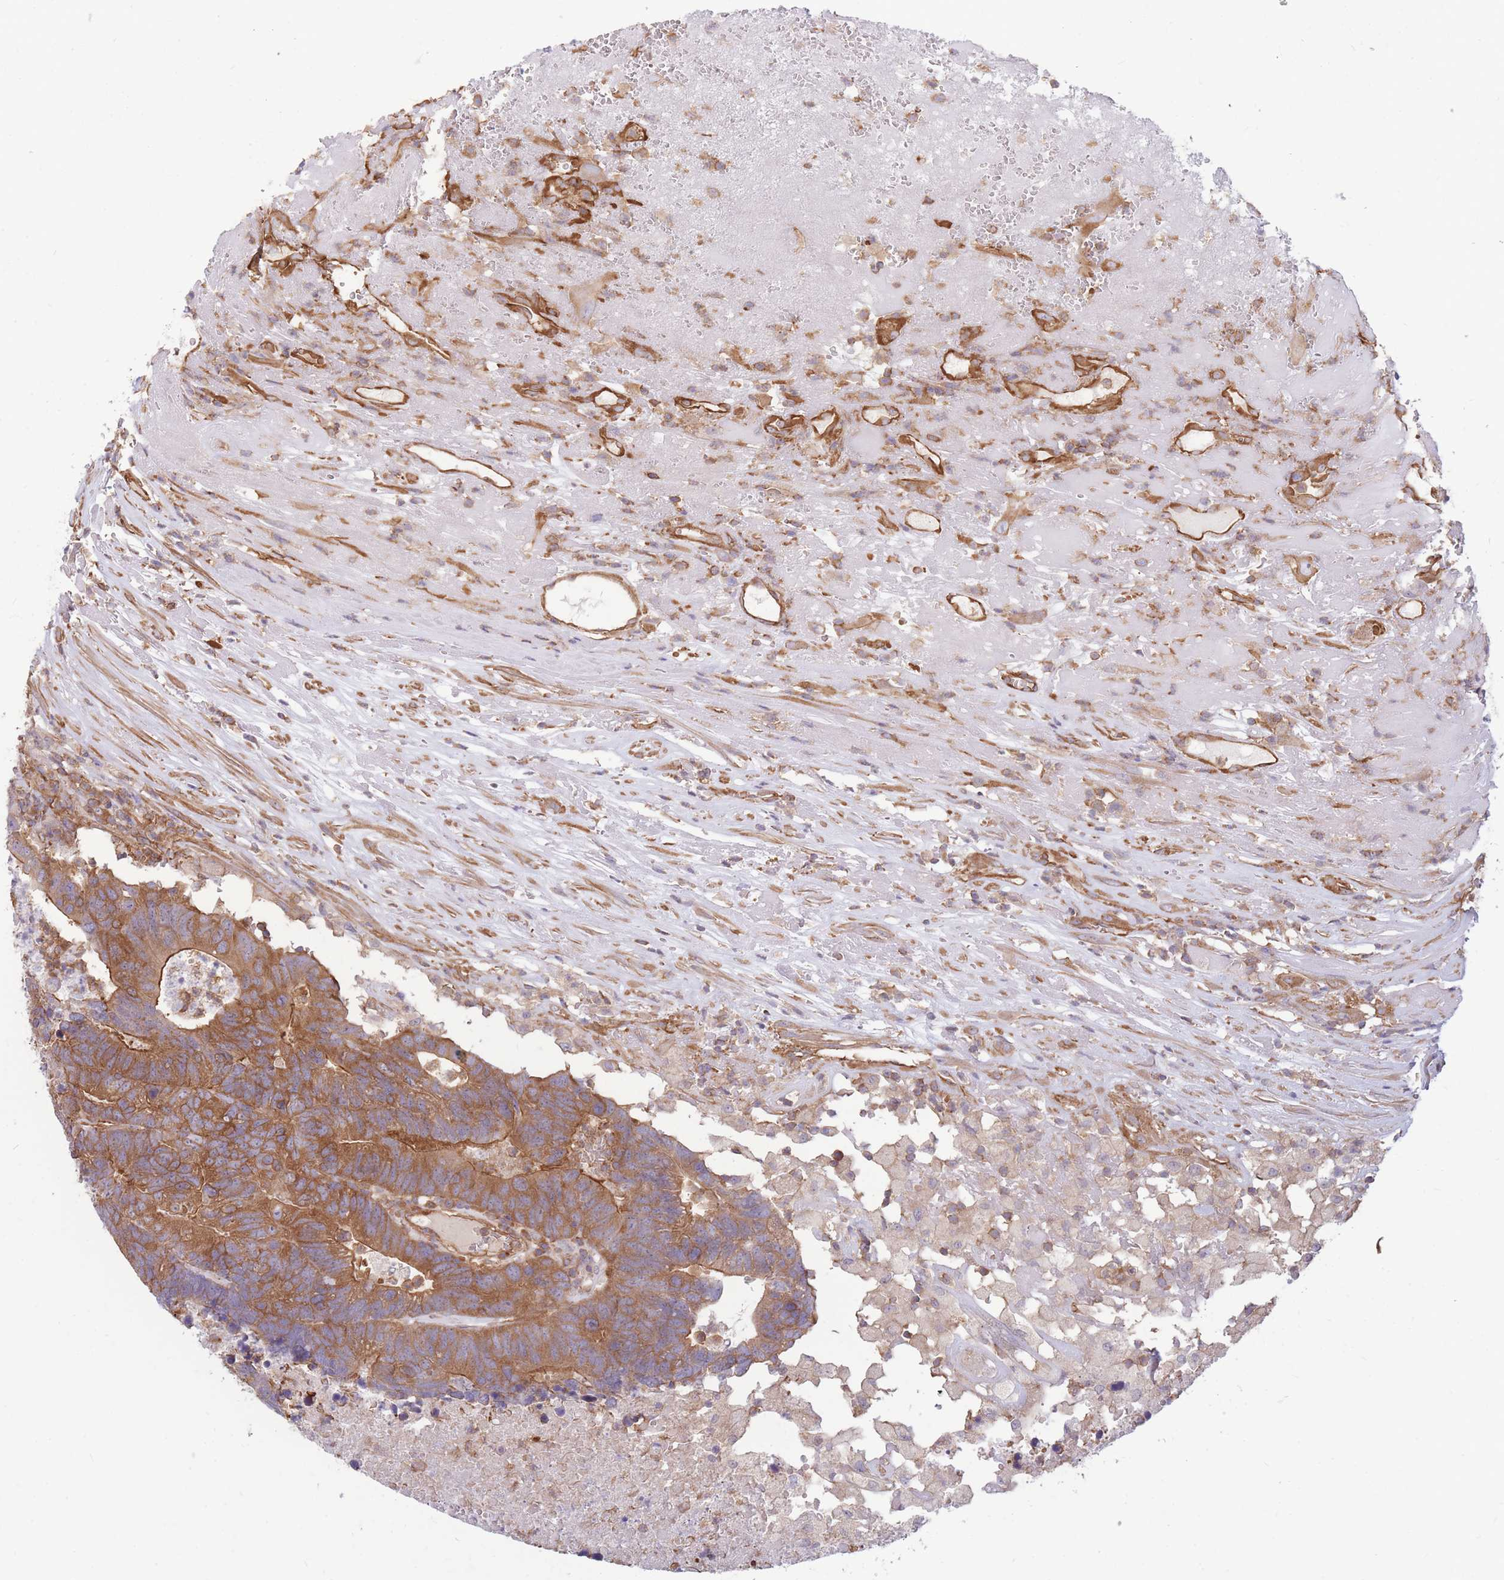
{"staining": {"intensity": "moderate", "quantity": ">75%", "location": "cytoplasmic/membranous"}, "tissue": "colorectal cancer", "cell_type": "Tumor cells", "image_type": "cancer", "snomed": [{"axis": "morphology", "description": "Adenocarcinoma, NOS"}, {"axis": "topography", "description": "Colon"}], "caption": "IHC (DAB (3,3'-diaminobenzidine)) staining of human adenocarcinoma (colorectal) shows moderate cytoplasmic/membranous protein staining in approximately >75% of tumor cells.", "gene": "GGA1", "patient": {"sex": "female", "age": 48}}